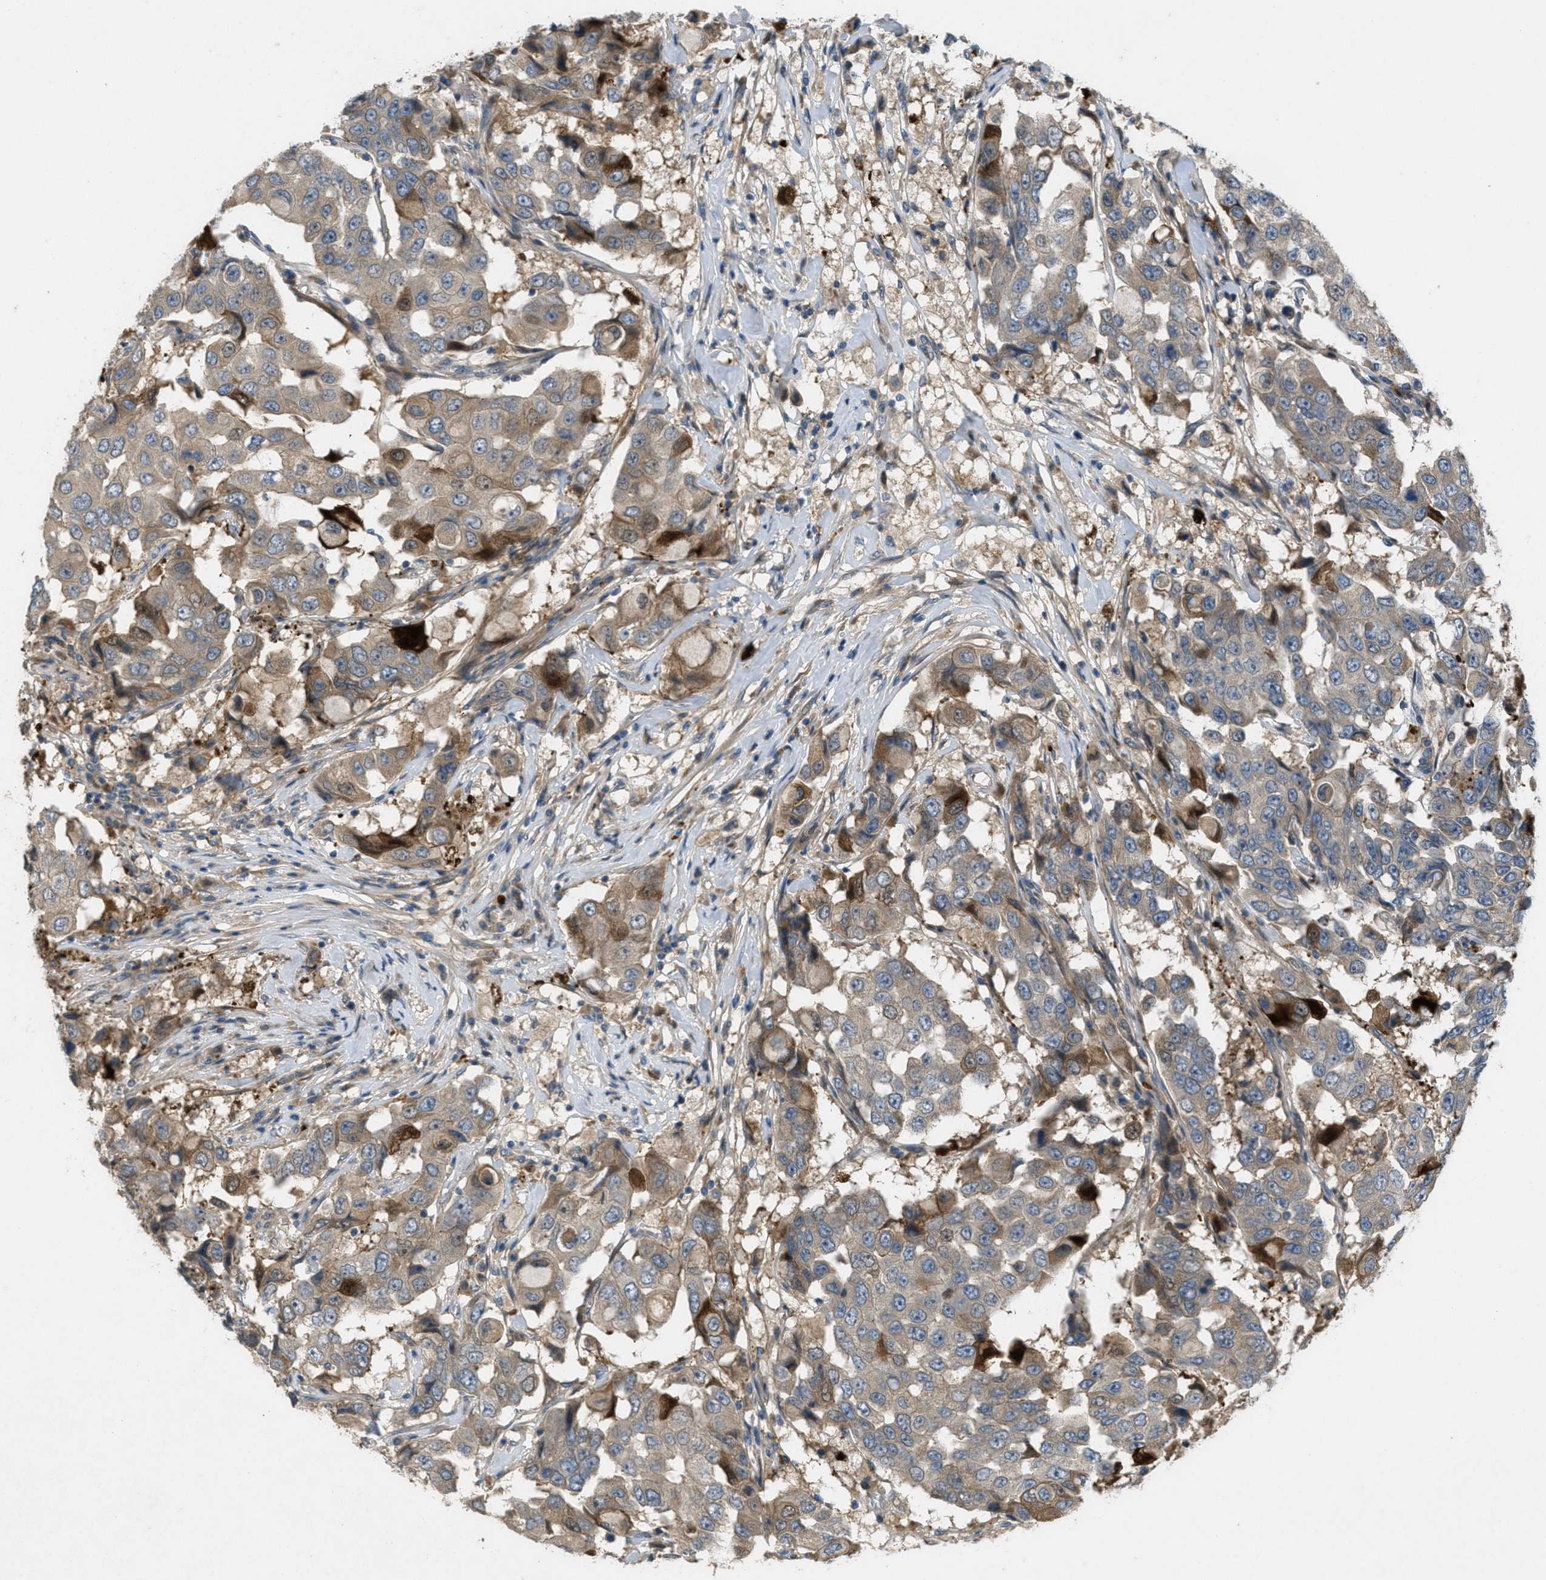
{"staining": {"intensity": "moderate", "quantity": ">75%", "location": "cytoplasmic/membranous"}, "tissue": "breast cancer", "cell_type": "Tumor cells", "image_type": "cancer", "snomed": [{"axis": "morphology", "description": "Duct carcinoma"}, {"axis": "topography", "description": "Breast"}], "caption": "Immunohistochemical staining of breast cancer (infiltrating ductal carcinoma) shows medium levels of moderate cytoplasmic/membranous protein positivity in approximately >75% of tumor cells.", "gene": "ADCY6", "patient": {"sex": "female", "age": 27}}